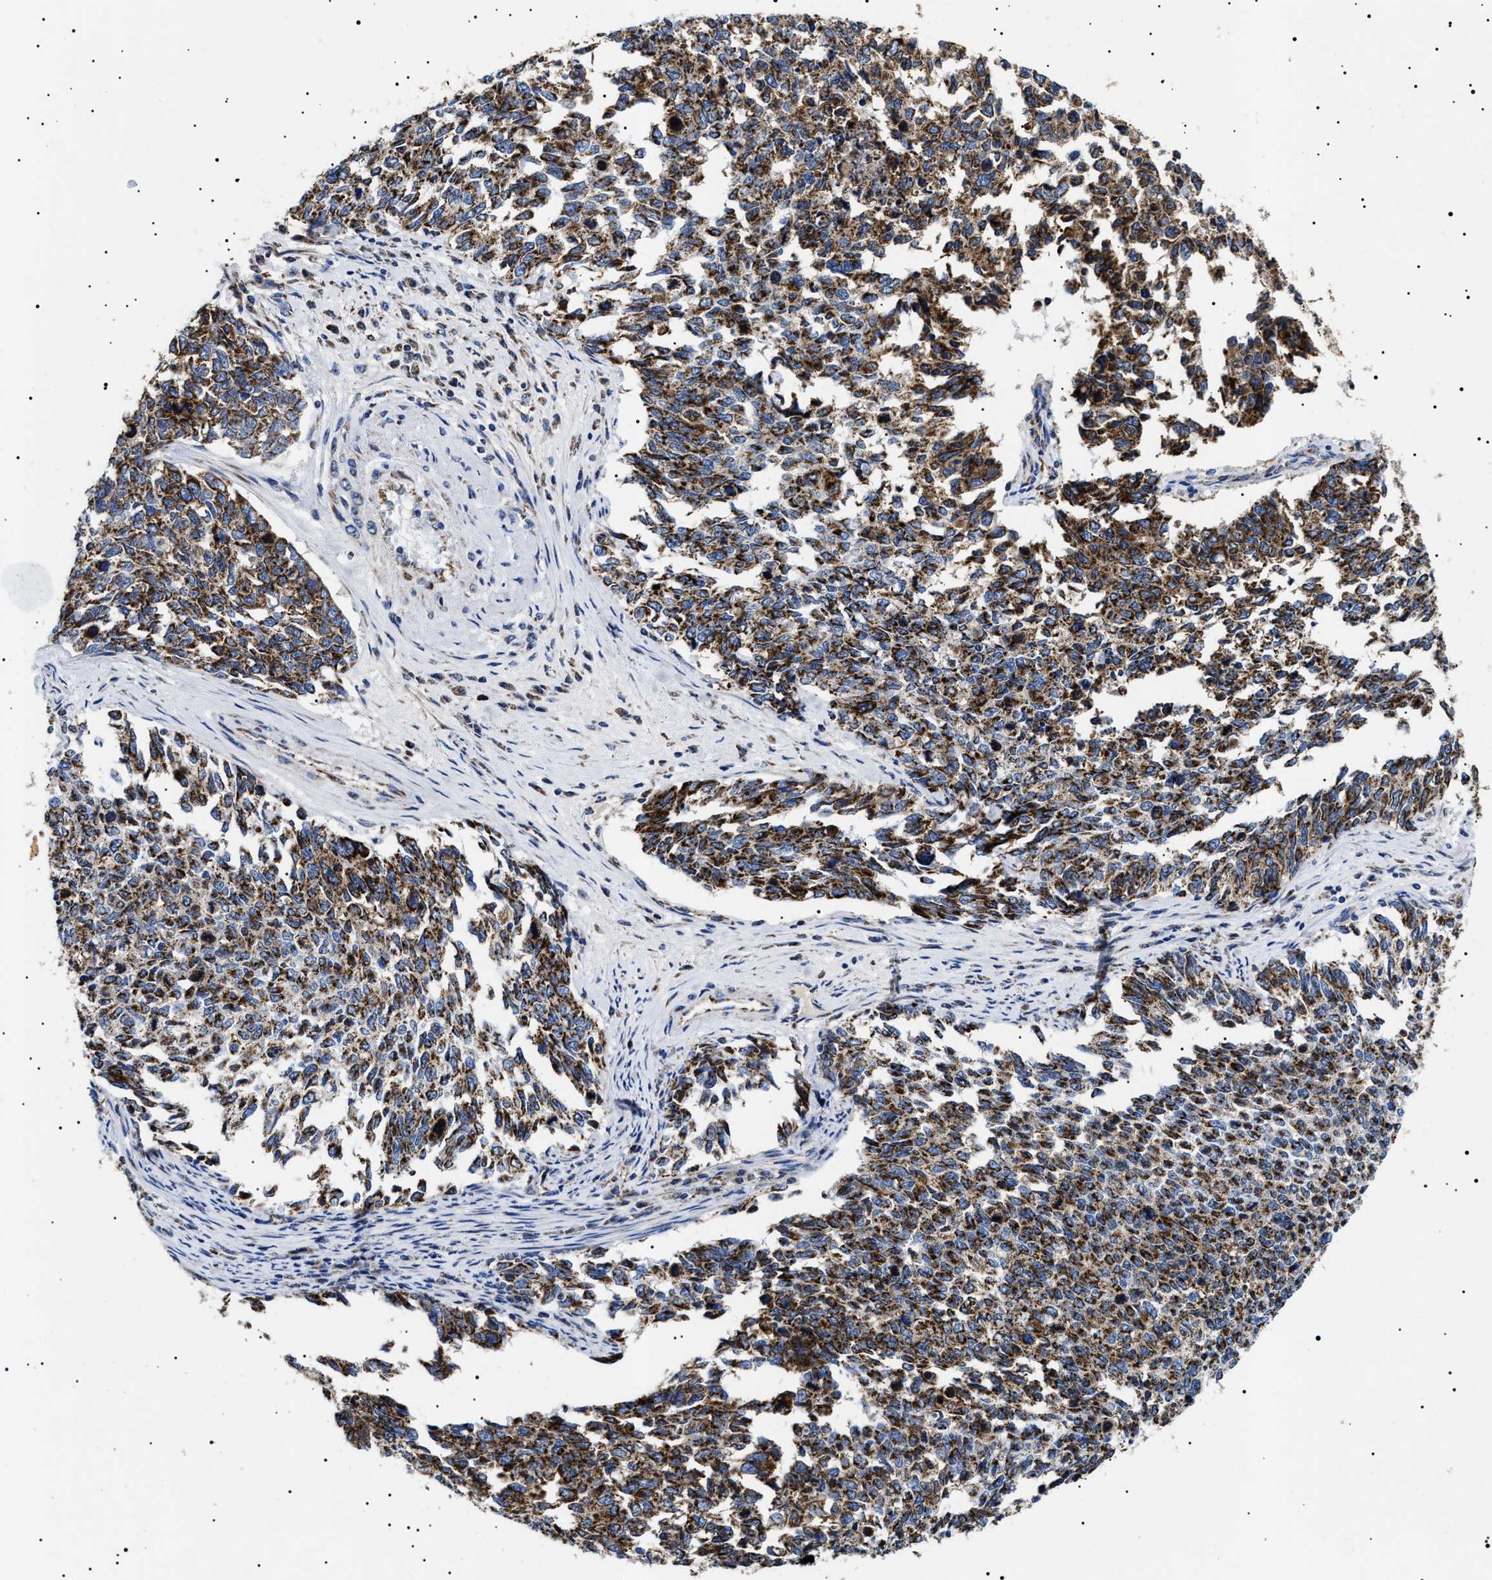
{"staining": {"intensity": "strong", "quantity": ">75%", "location": "cytoplasmic/membranous"}, "tissue": "cervical cancer", "cell_type": "Tumor cells", "image_type": "cancer", "snomed": [{"axis": "morphology", "description": "Squamous cell carcinoma, NOS"}, {"axis": "topography", "description": "Cervix"}], "caption": "A high-resolution histopathology image shows immunohistochemistry staining of squamous cell carcinoma (cervical), which demonstrates strong cytoplasmic/membranous expression in approximately >75% of tumor cells. (IHC, brightfield microscopy, high magnification).", "gene": "CHRDL2", "patient": {"sex": "female", "age": 63}}